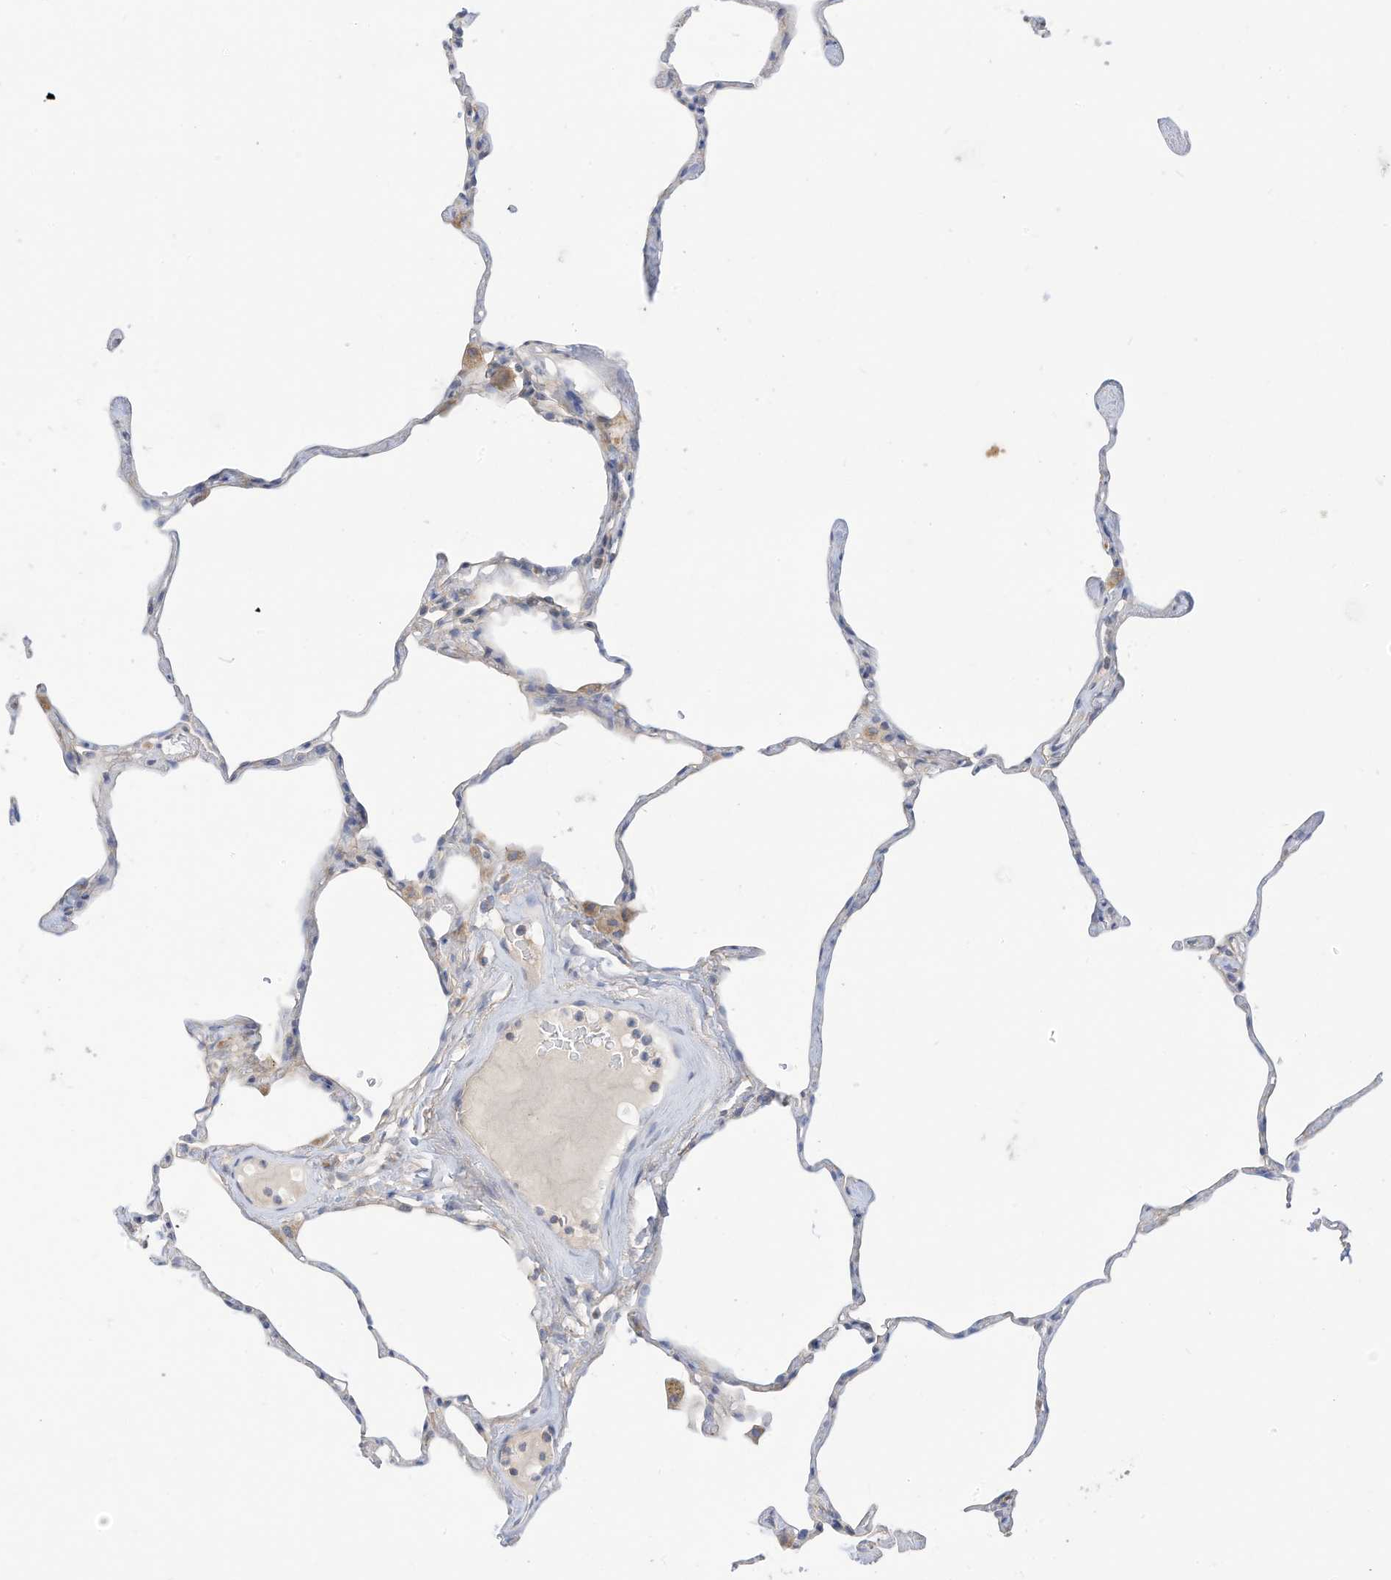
{"staining": {"intensity": "weak", "quantity": "<25%", "location": "cytoplasmic/membranous"}, "tissue": "lung", "cell_type": "Alveolar cells", "image_type": "normal", "snomed": [{"axis": "morphology", "description": "Normal tissue, NOS"}, {"axis": "topography", "description": "Lung"}], "caption": "Alveolar cells are negative for brown protein staining in unremarkable lung. The staining was performed using DAB to visualize the protein expression in brown, while the nuclei were stained in blue with hematoxylin (Magnification: 20x).", "gene": "RHOH", "patient": {"sex": "male", "age": 65}}